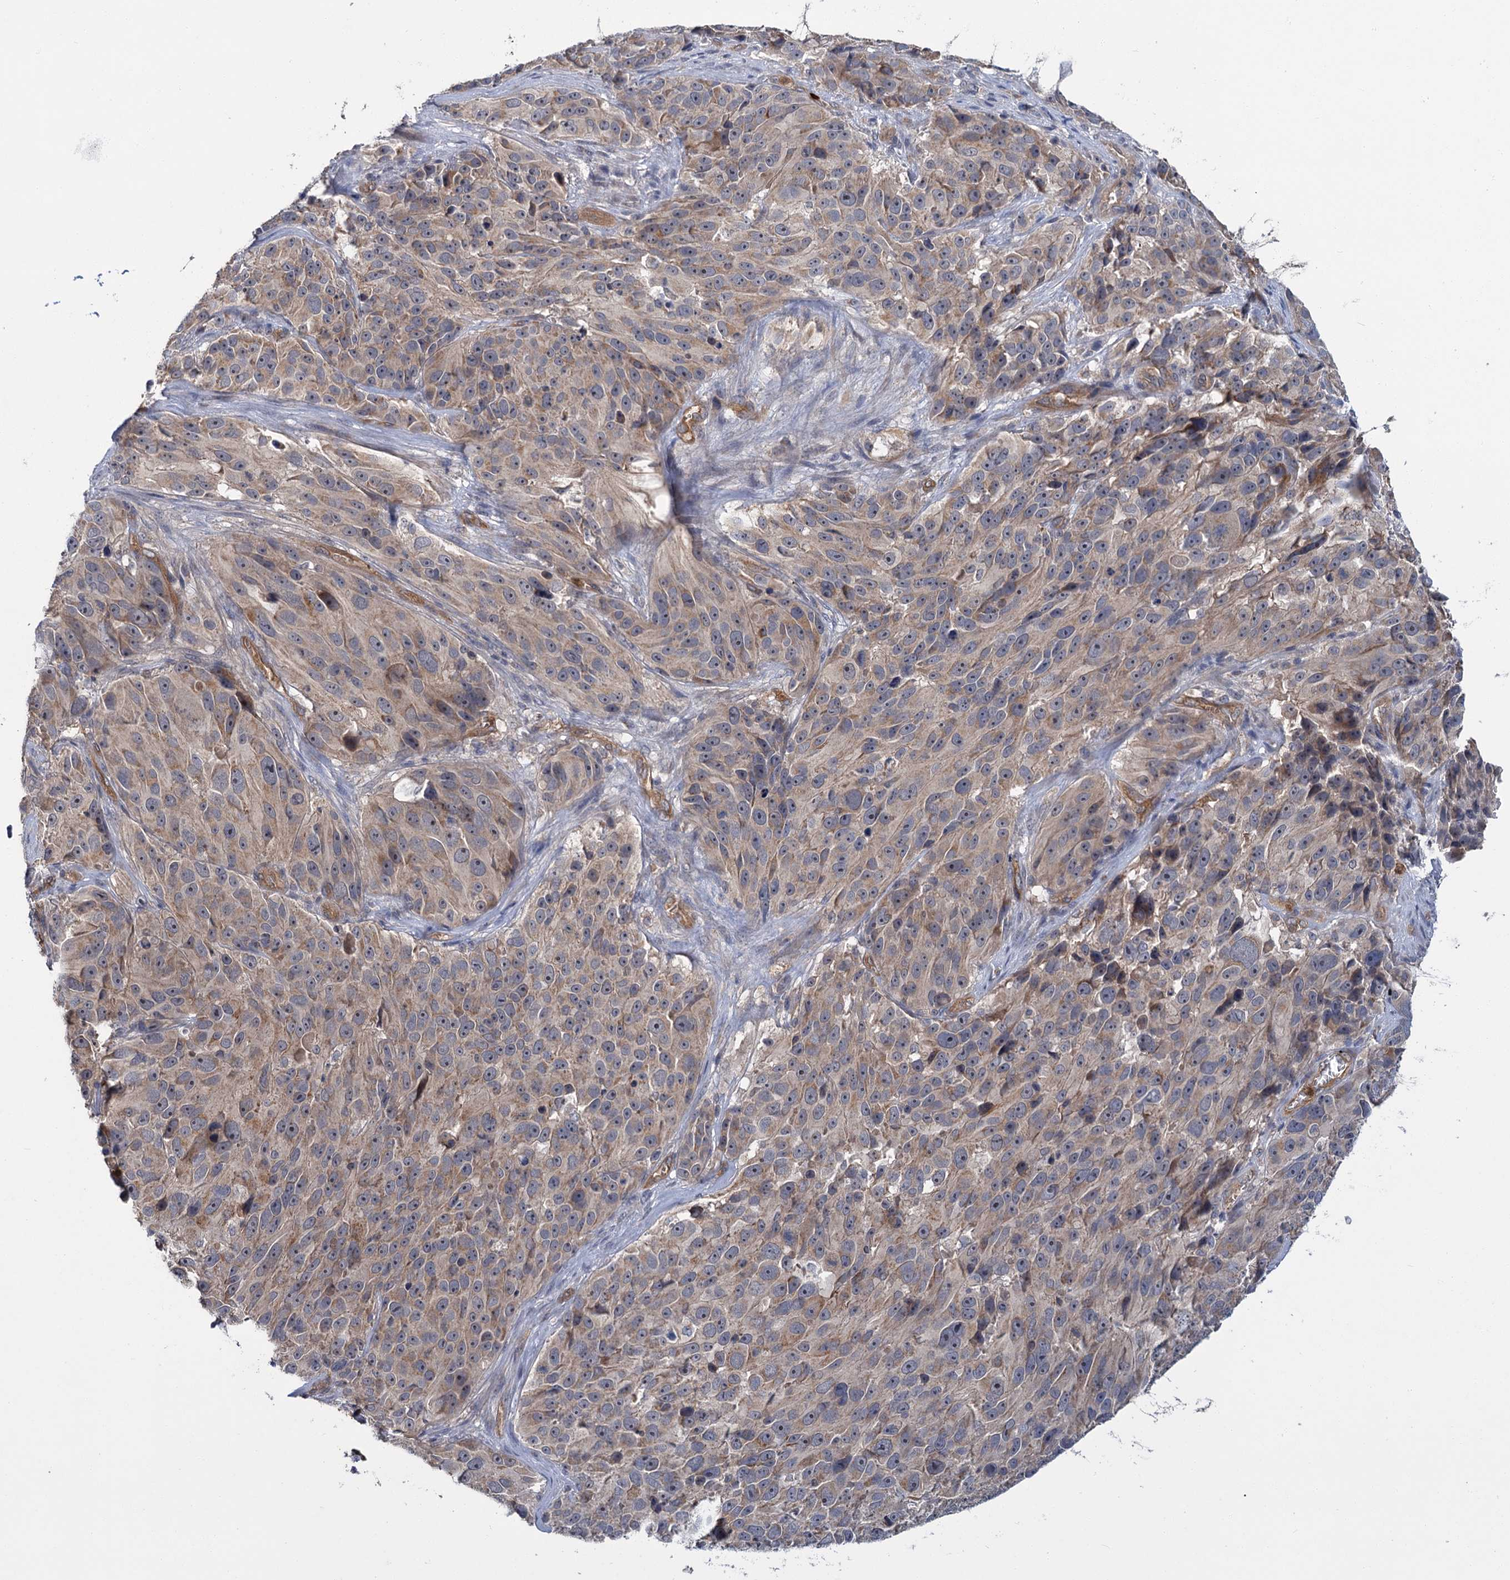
{"staining": {"intensity": "weak", "quantity": ">75%", "location": "cytoplasmic/membranous"}, "tissue": "melanoma", "cell_type": "Tumor cells", "image_type": "cancer", "snomed": [{"axis": "morphology", "description": "Malignant melanoma, NOS"}, {"axis": "topography", "description": "Skin"}], "caption": "Immunohistochemistry (DAB) staining of human malignant melanoma reveals weak cytoplasmic/membranous protein expression in about >75% of tumor cells.", "gene": "DYNC2H1", "patient": {"sex": "male", "age": 84}}